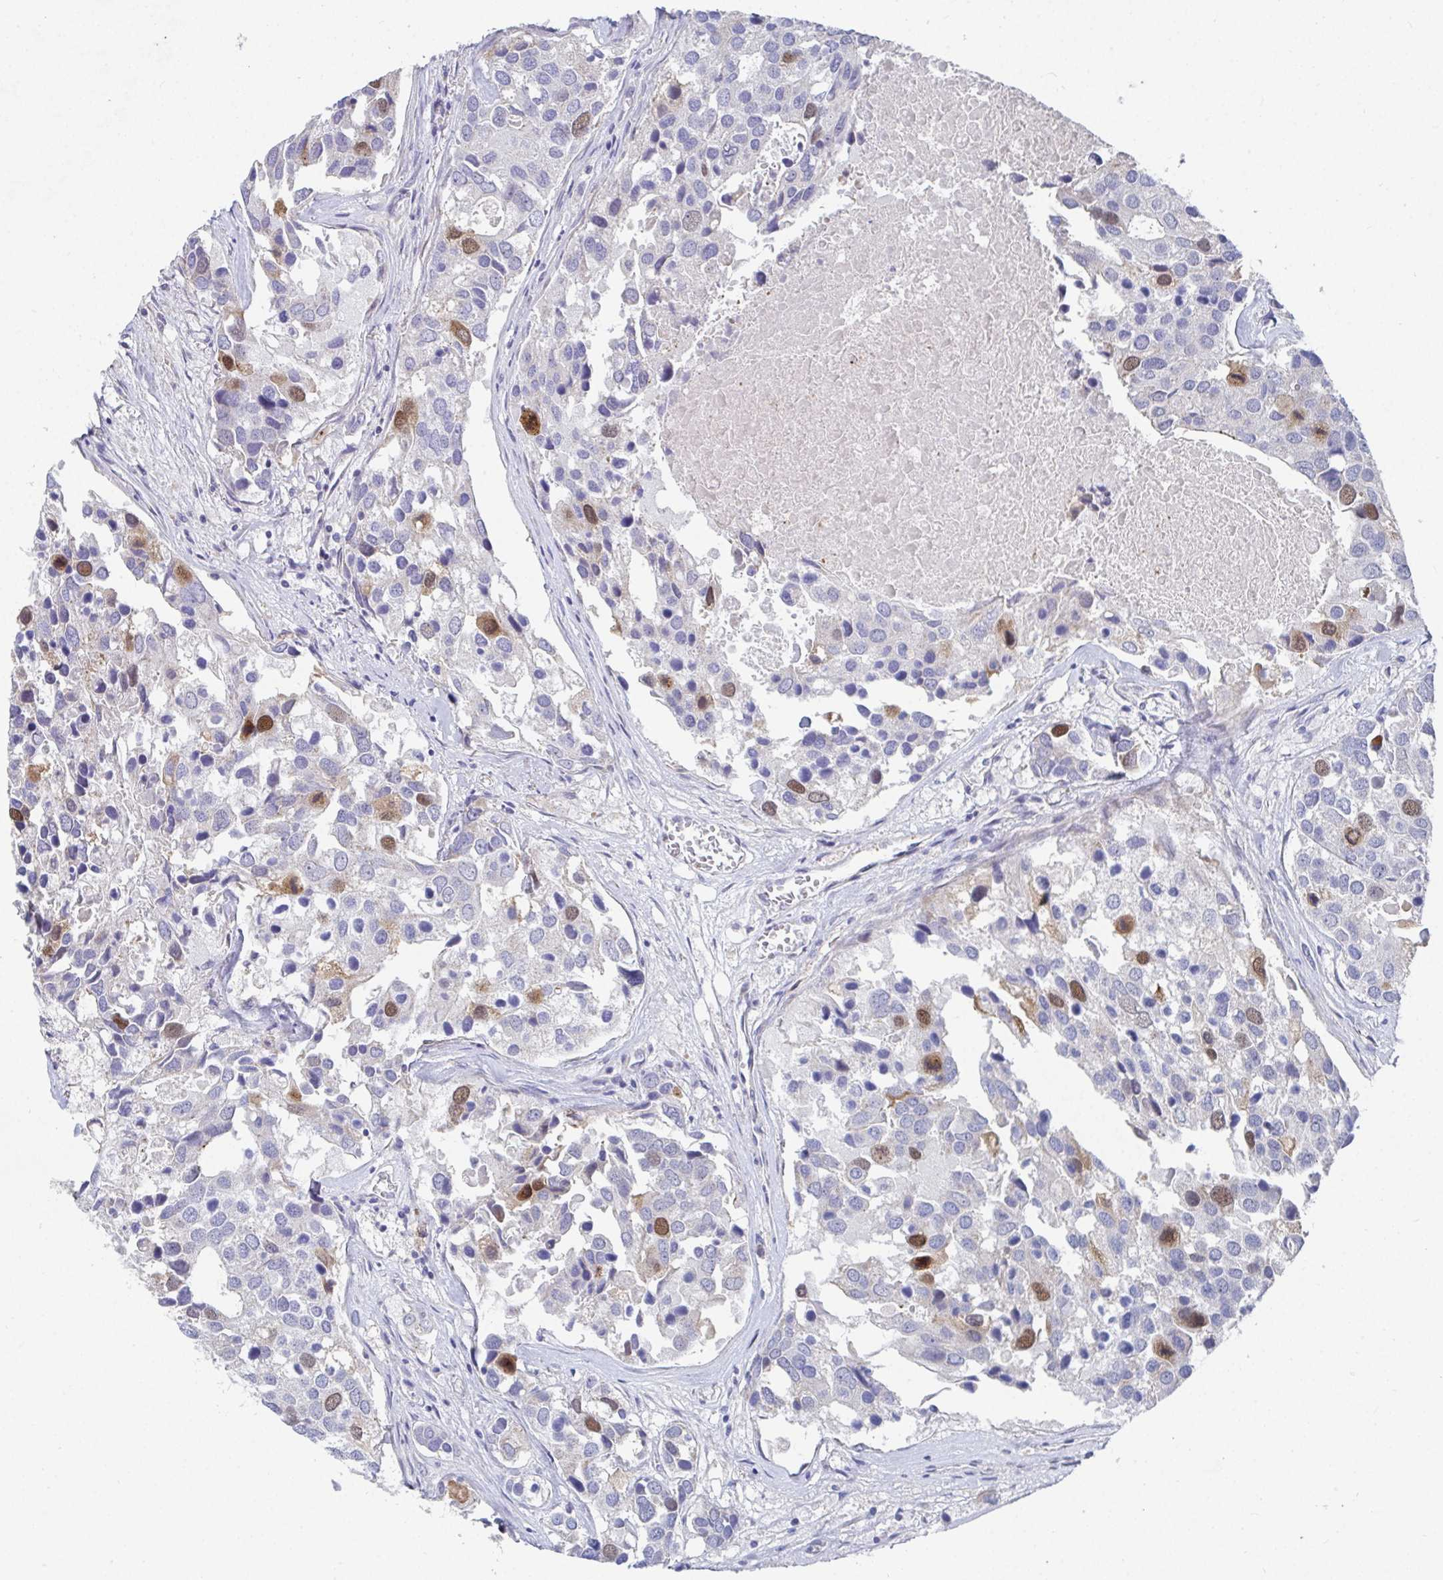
{"staining": {"intensity": "moderate", "quantity": "<25%", "location": "nuclear"}, "tissue": "breast cancer", "cell_type": "Tumor cells", "image_type": "cancer", "snomed": [{"axis": "morphology", "description": "Duct carcinoma"}, {"axis": "topography", "description": "Breast"}], "caption": "Protein expression analysis of human intraductal carcinoma (breast) reveals moderate nuclear staining in about <25% of tumor cells.", "gene": "ATP5F1C", "patient": {"sex": "female", "age": 83}}